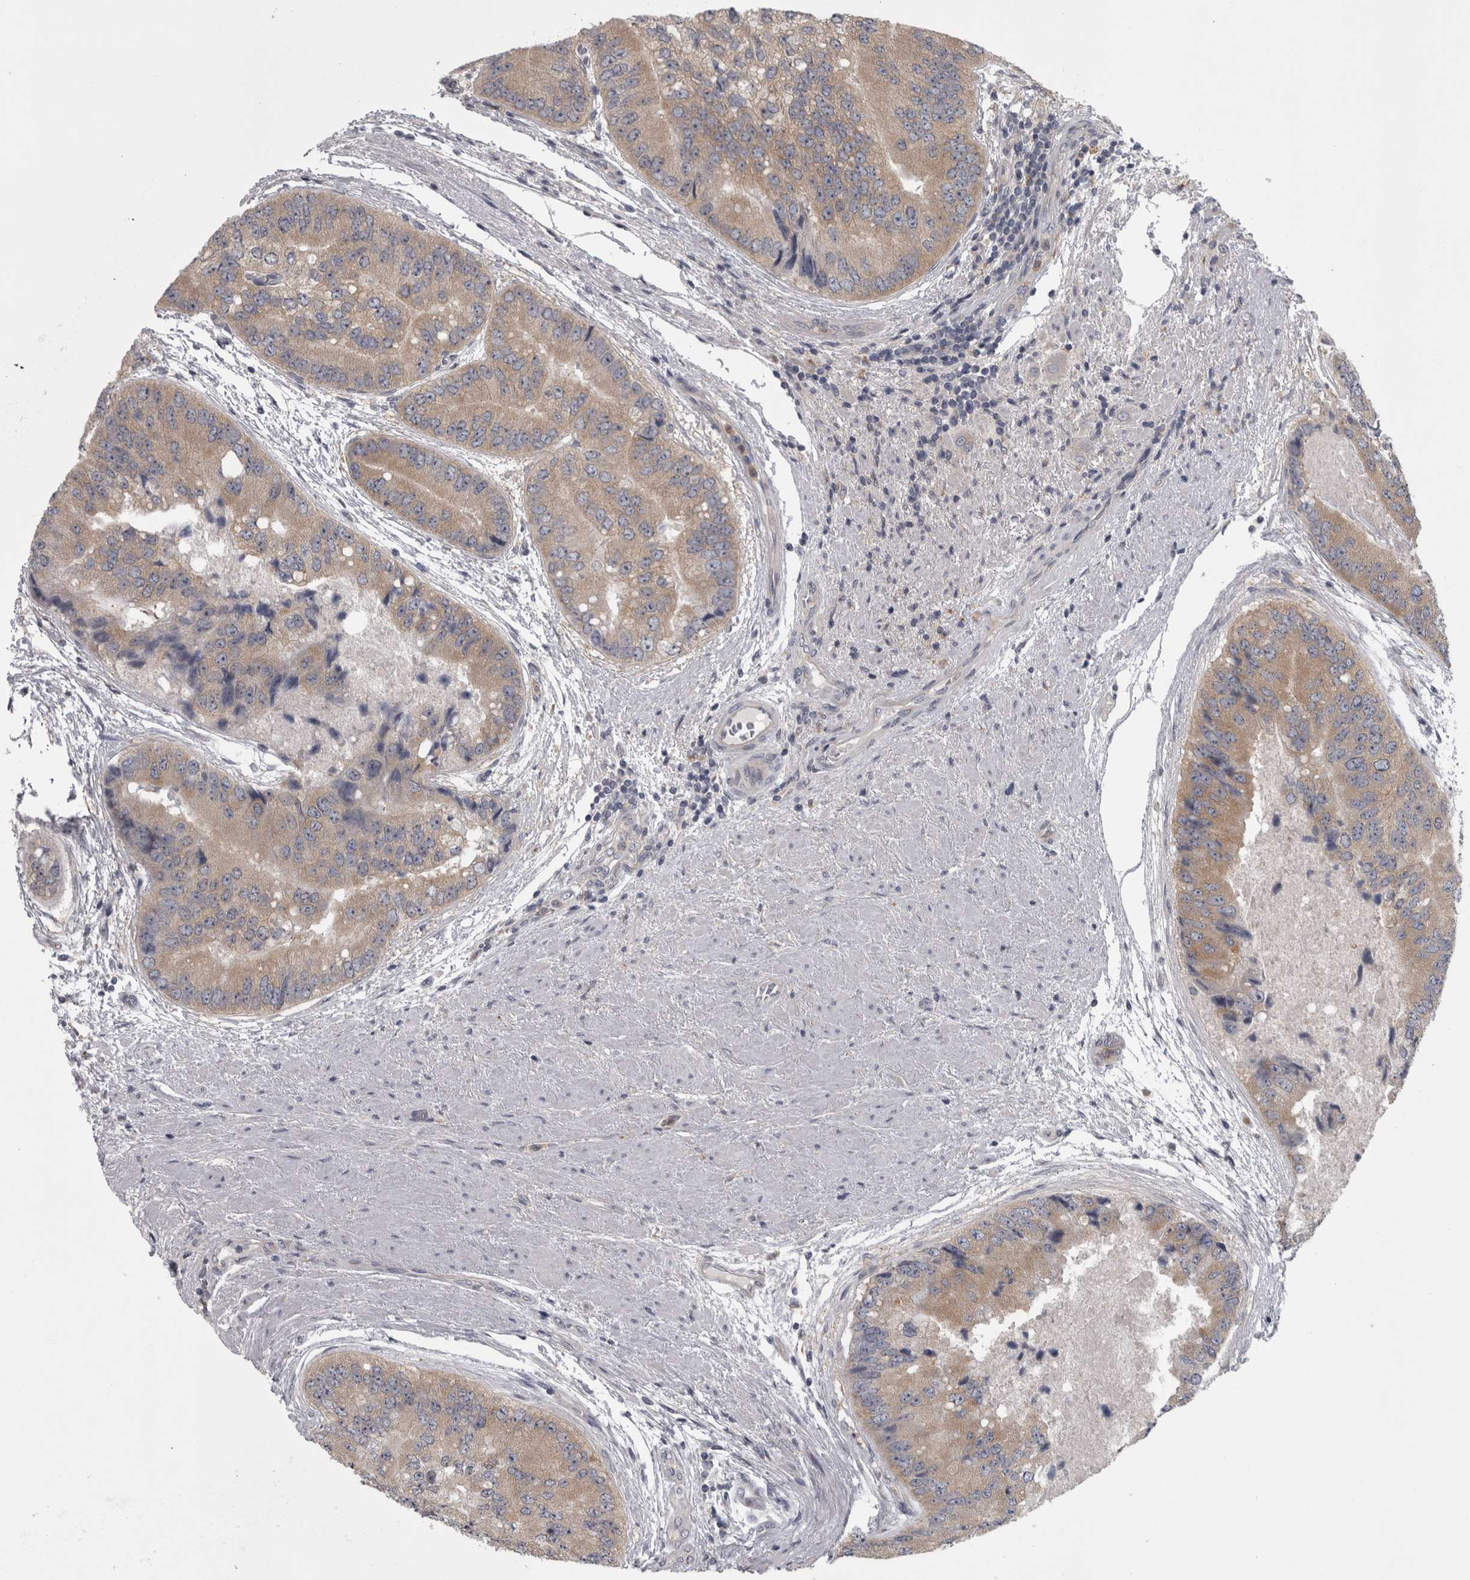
{"staining": {"intensity": "weak", "quantity": ">75%", "location": "cytoplasmic/membranous"}, "tissue": "prostate cancer", "cell_type": "Tumor cells", "image_type": "cancer", "snomed": [{"axis": "morphology", "description": "Adenocarcinoma, High grade"}, {"axis": "topography", "description": "Prostate"}], "caption": "High-magnification brightfield microscopy of adenocarcinoma (high-grade) (prostate) stained with DAB (brown) and counterstained with hematoxylin (blue). tumor cells exhibit weak cytoplasmic/membranous staining is identified in approximately>75% of cells.", "gene": "PRKCI", "patient": {"sex": "male", "age": 70}}